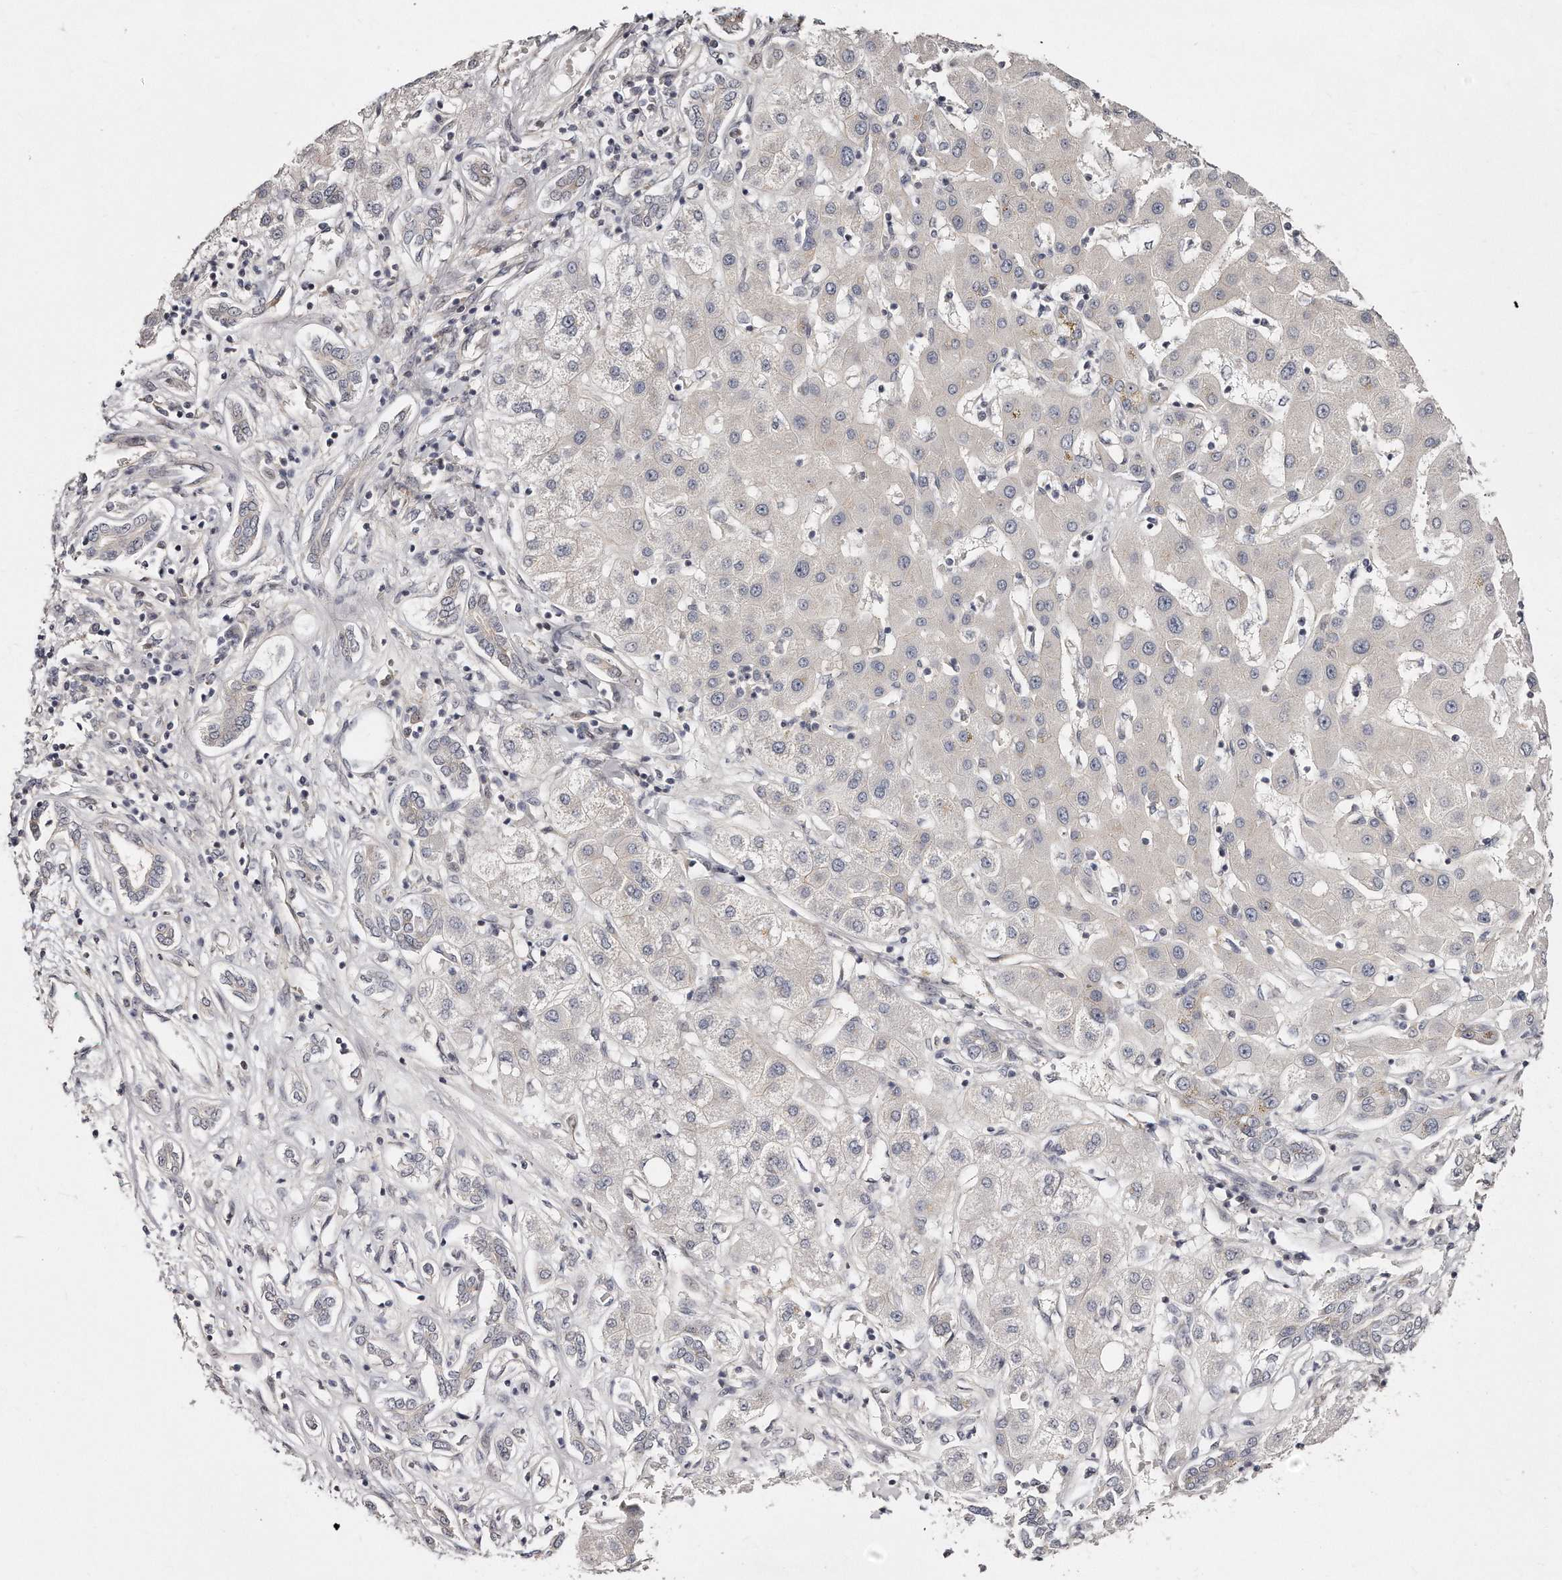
{"staining": {"intensity": "negative", "quantity": "none", "location": "none"}, "tissue": "liver cancer", "cell_type": "Tumor cells", "image_type": "cancer", "snomed": [{"axis": "morphology", "description": "Carcinoma, Hepatocellular, NOS"}, {"axis": "topography", "description": "Liver"}], "caption": "This histopathology image is of liver hepatocellular carcinoma stained with IHC to label a protein in brown with the nuclei are counter-stained blue. There is no staining in tumor cells. (DAB (3,3'-diaminobenzidine) immunohistochemistry, high magnification).", "gene": "CASZ1", "patient": {"sex": "male", "age": 65}}